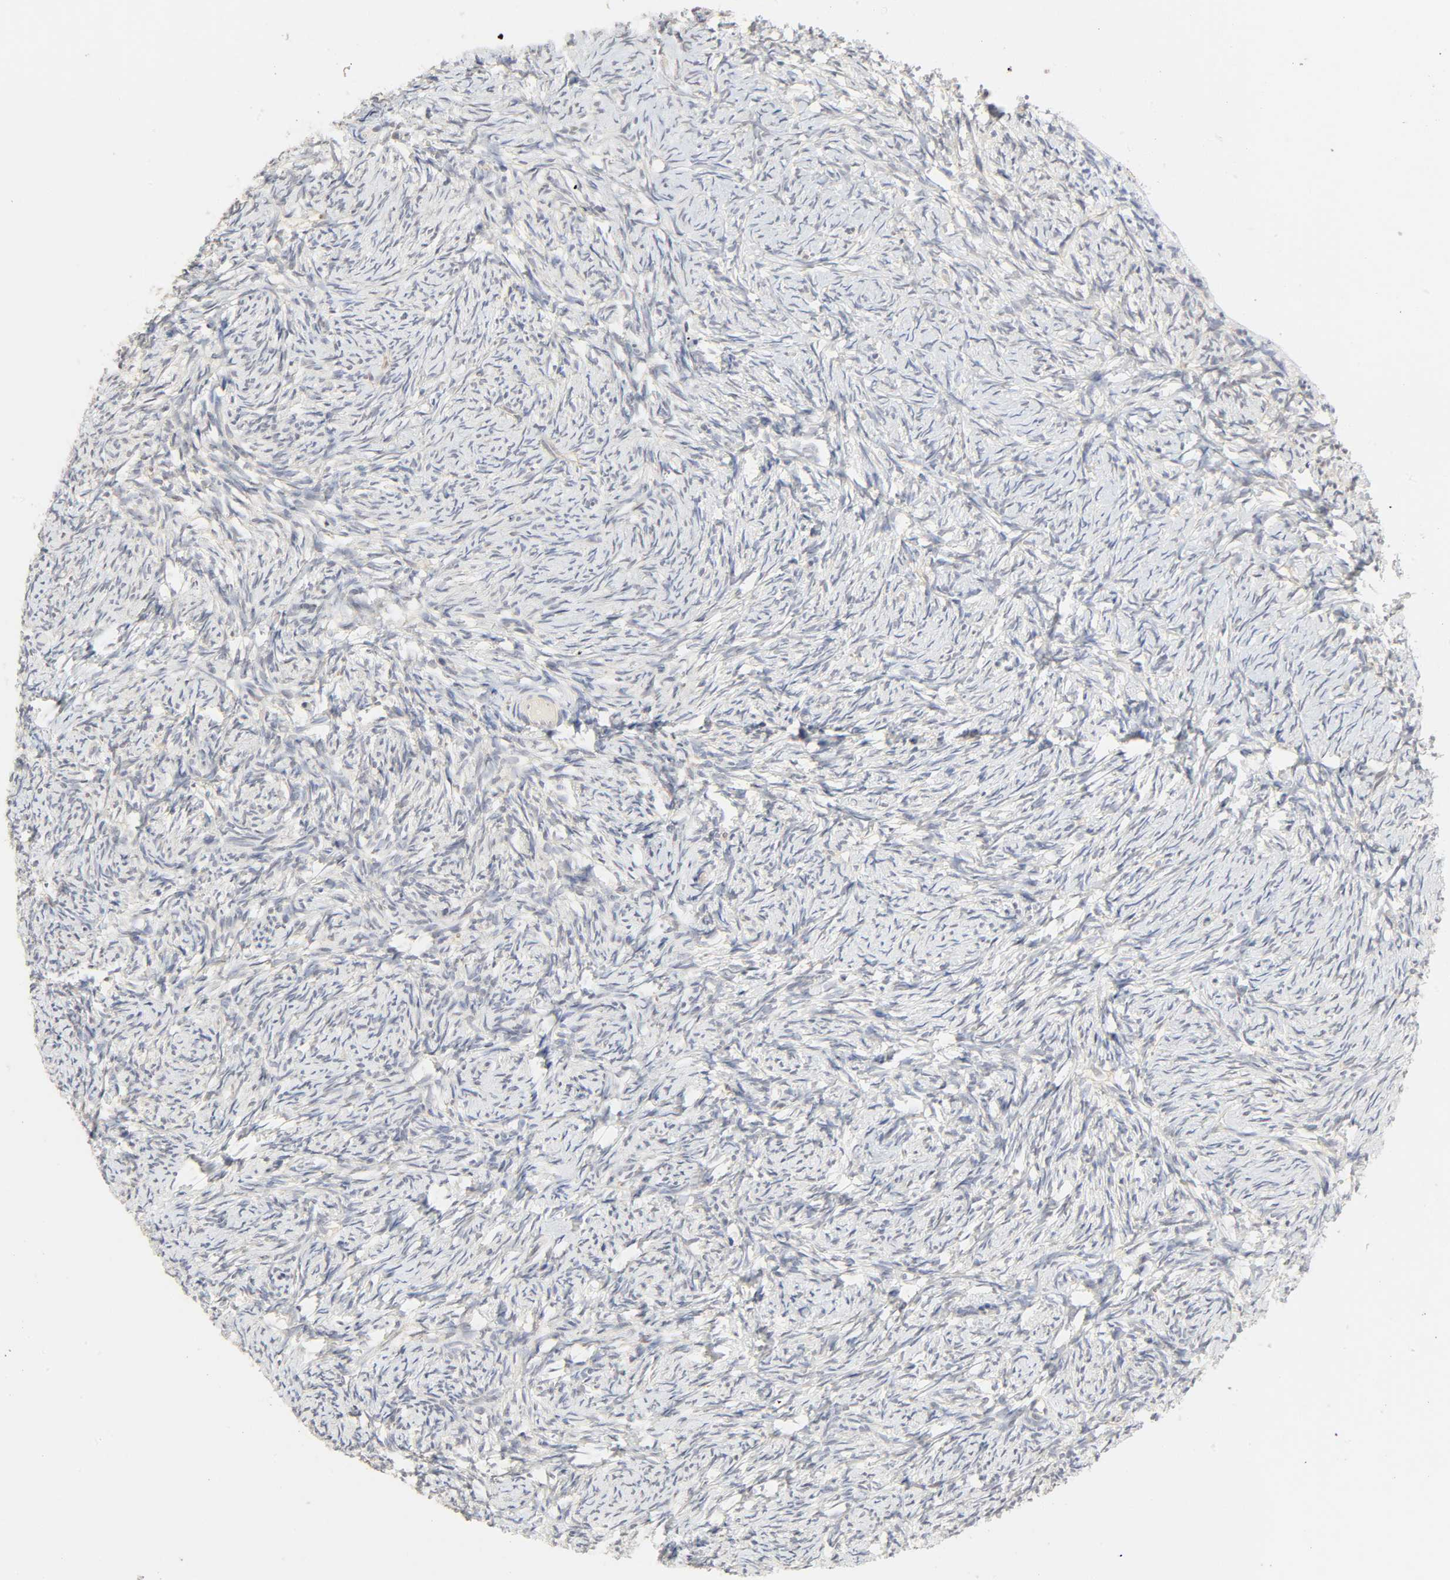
{"staining": {"intensity": "moderate", "quantity": "25%-75%", "location": "cytoplasmic/membranous"}, "tissue": "ovary", "cell_type": "Follicle cells", "image_type": "normal", "snomed": [{"axis": "morphology", "description": "Normal tissue, NOS"}, {"axis": "topography", "description": "Ovary"}], "caption": "Moderate cytoplasmic/membranous expression is identified in about 25%-75% of follicle cells in normal ovary.", "gene": "ACSS2", "patient": {"sex": "female", "age": 60}}